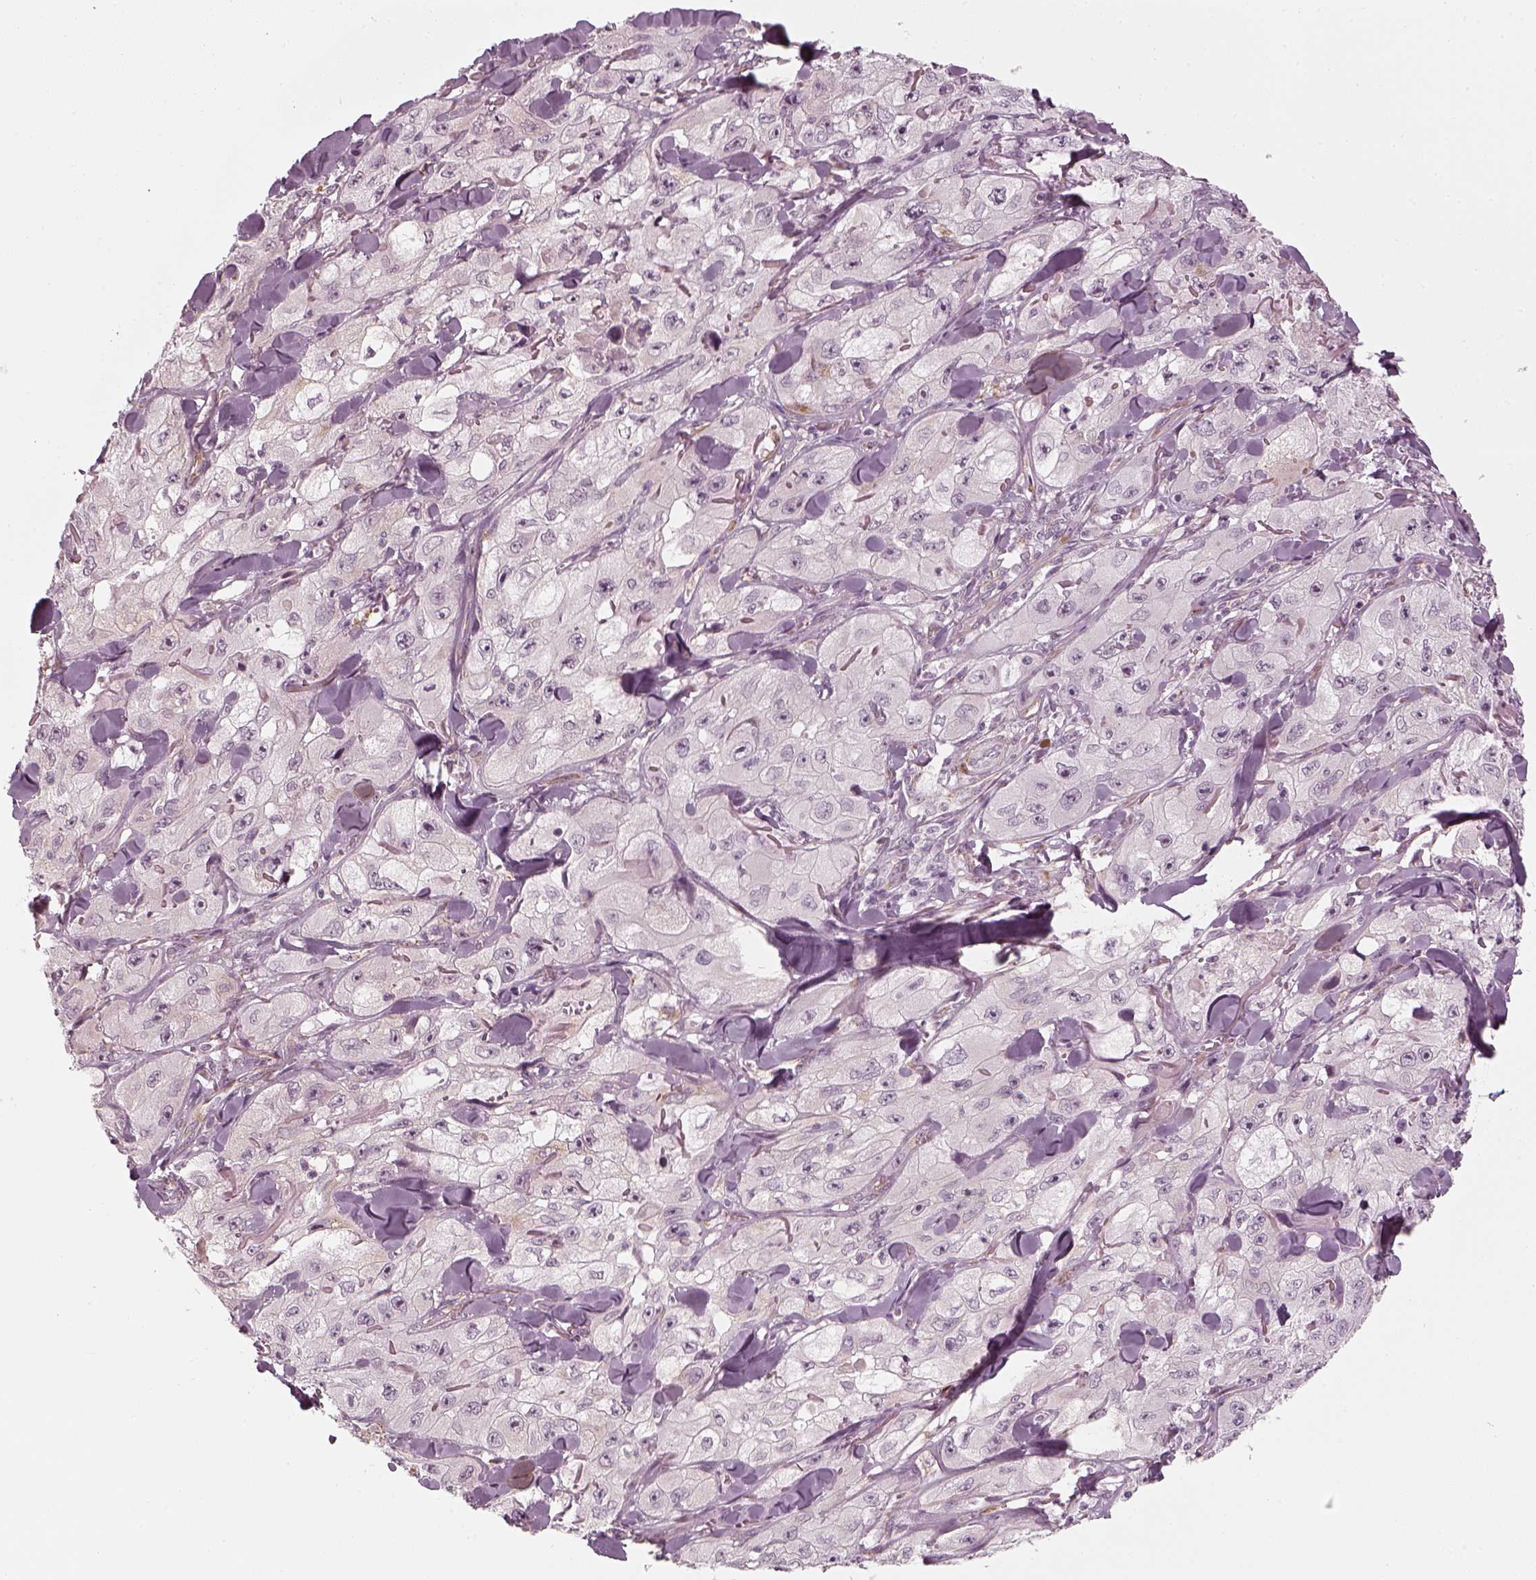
{"staining": {"intensity": "negative", "quantity": "none", "location": "none"}, "tissue": "skin cancer", "cell_type": "Tumor cells", "image_type": "cancer", "snomed": [{"axis": "morphology", "description": "Squamous cell carcinoma, NOS"}, {"axis": "topography", "description": "Skin"}, {"axis": "topography", "description": "Subcutis"}], "caption": "Tumor cells are negative for brown protein staining in skin cancer (squamous cell carcinoma).", "gene": "LAMB2", "patient": {"sex": "male", "age": 73}}